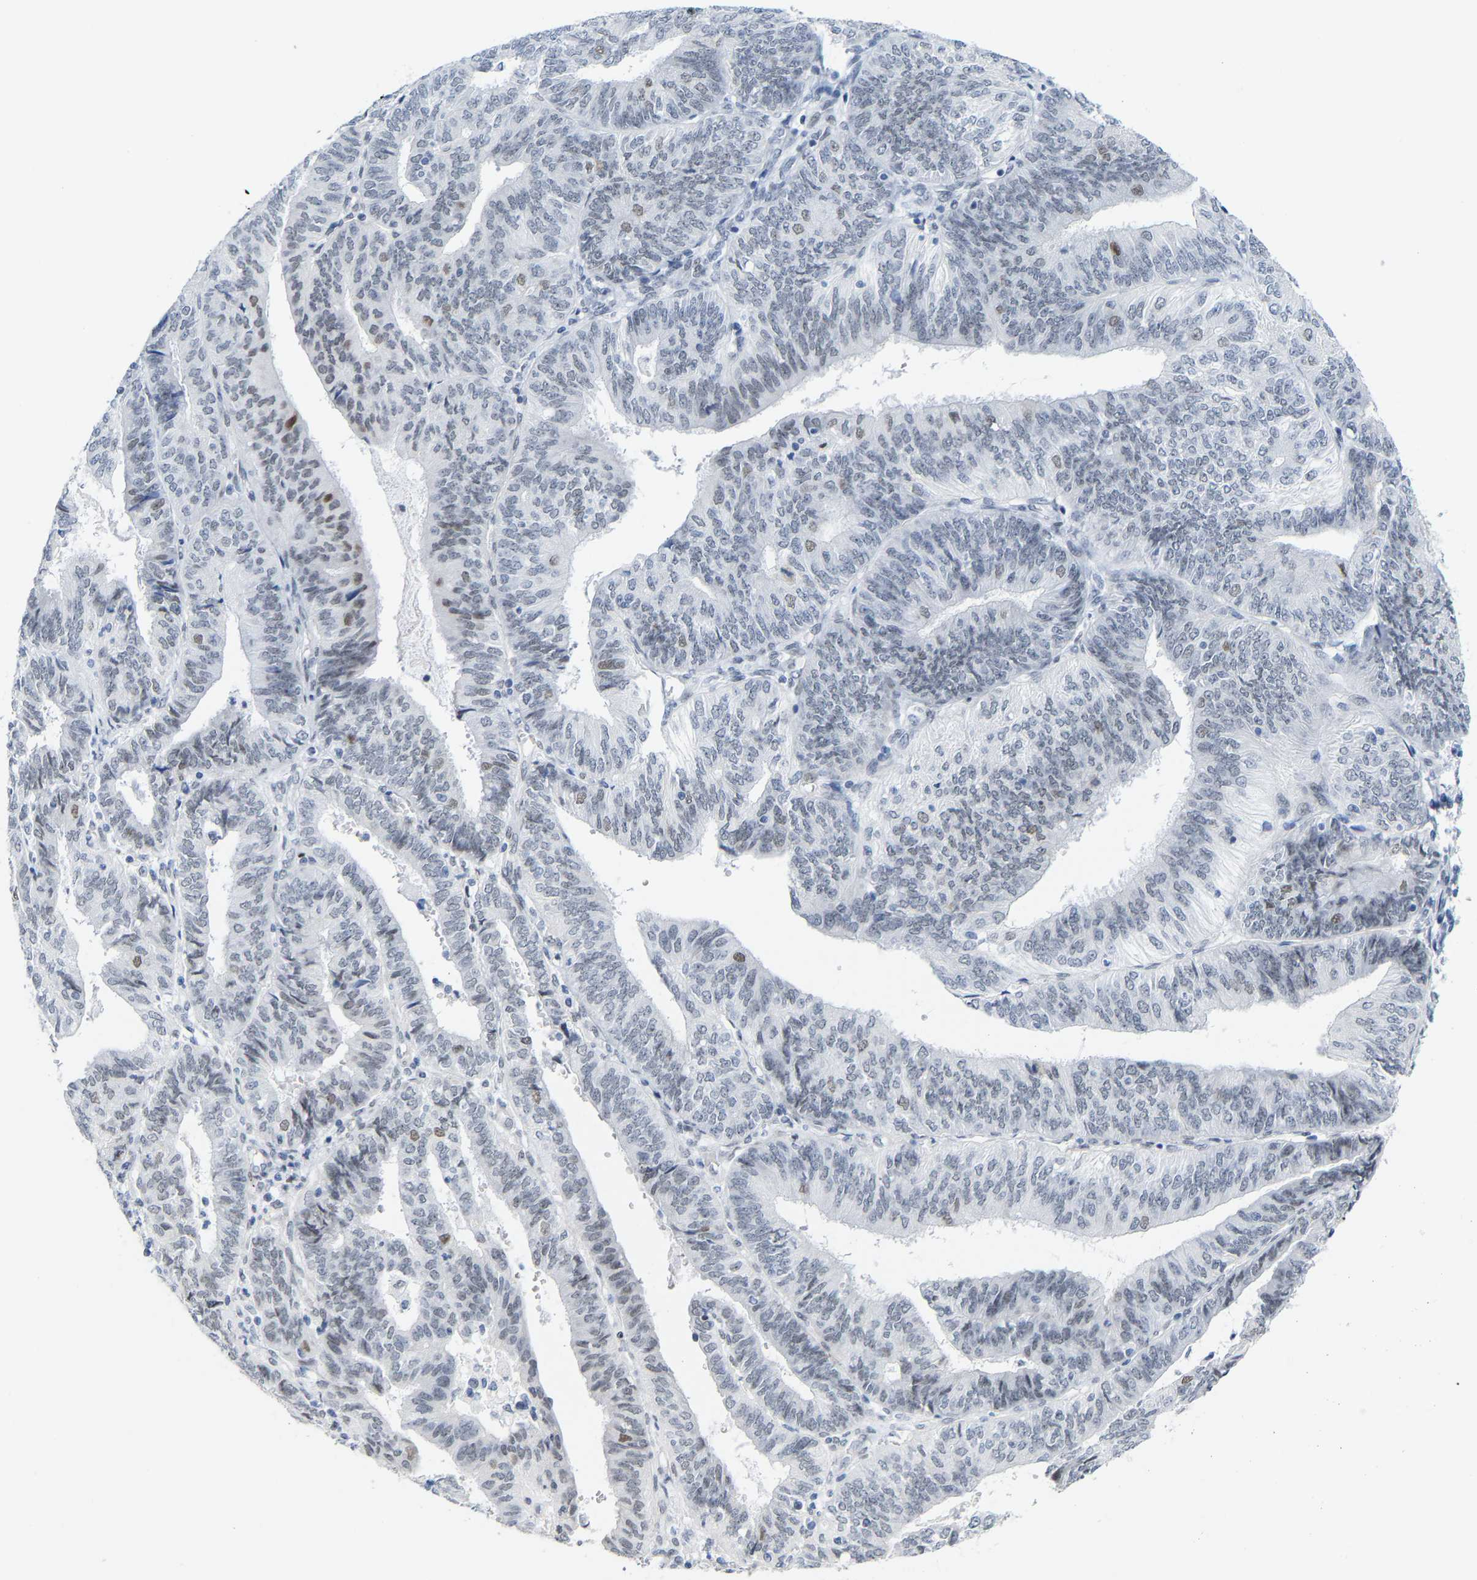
{"staining": {"intensity": "weak", "quantity": "<25%", "location": "nuclear"}, "tissue": "endometrial cancer", "cell_type": "Tumor cells", "image_type": "cancer", "snomed": [{"axis": "morphology", "description": "Adenocarcinoma, NOS"}, {"axis": "topography", "description": "Endometrium"}], "caption": "A high-resolution image shows immunohistochemistry staining of endometrial adenocarcinoma, which displays no significant staining in tumor cells.", "gene": "FAM180A", "patient": {"sex": "female", "age": 58}}